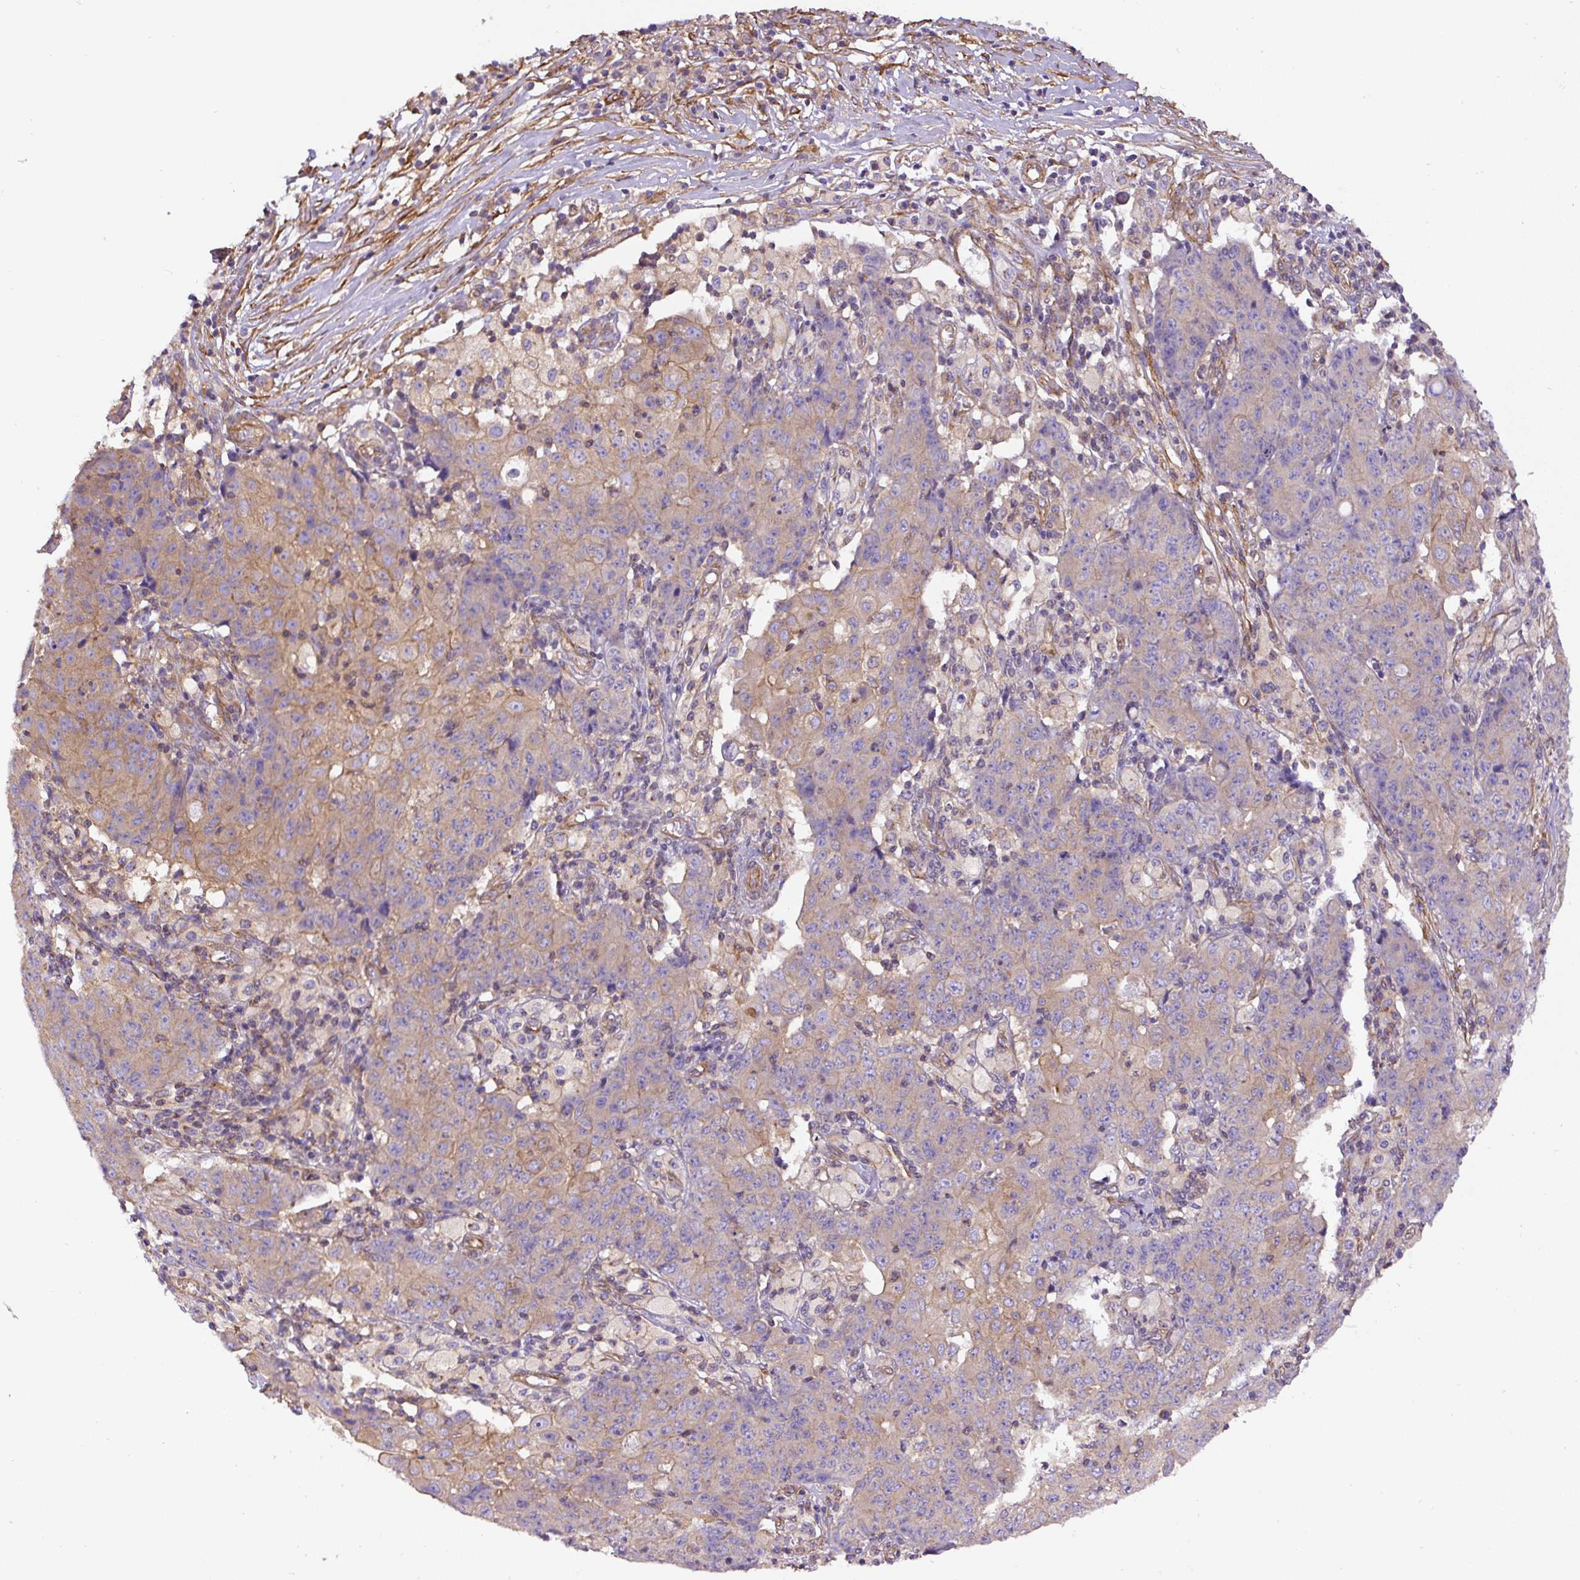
{"staining": {"intensity": "weak", "quantity": "25%-75%", "location": "cytoplasmic/membranous"}, "tissue": "ovarian cancer", "cell_type": "Tumor cells", "image_type": "cancer", "snomed": [{"axis": "morphology", "description": "Carcinoma, endometroid"}, {"axis": "topography", "description": "Ovary"}], "caption": "This micrograph displays ovarian cancer stained with IHC to label a protein in brown. The cytoplasmic/membranous of tumor cells show weak positivity for the protein. Nuclei are counter-stained blue.", "gene": "DCTN1", "patient": {"sex": "female", "age": 42}}